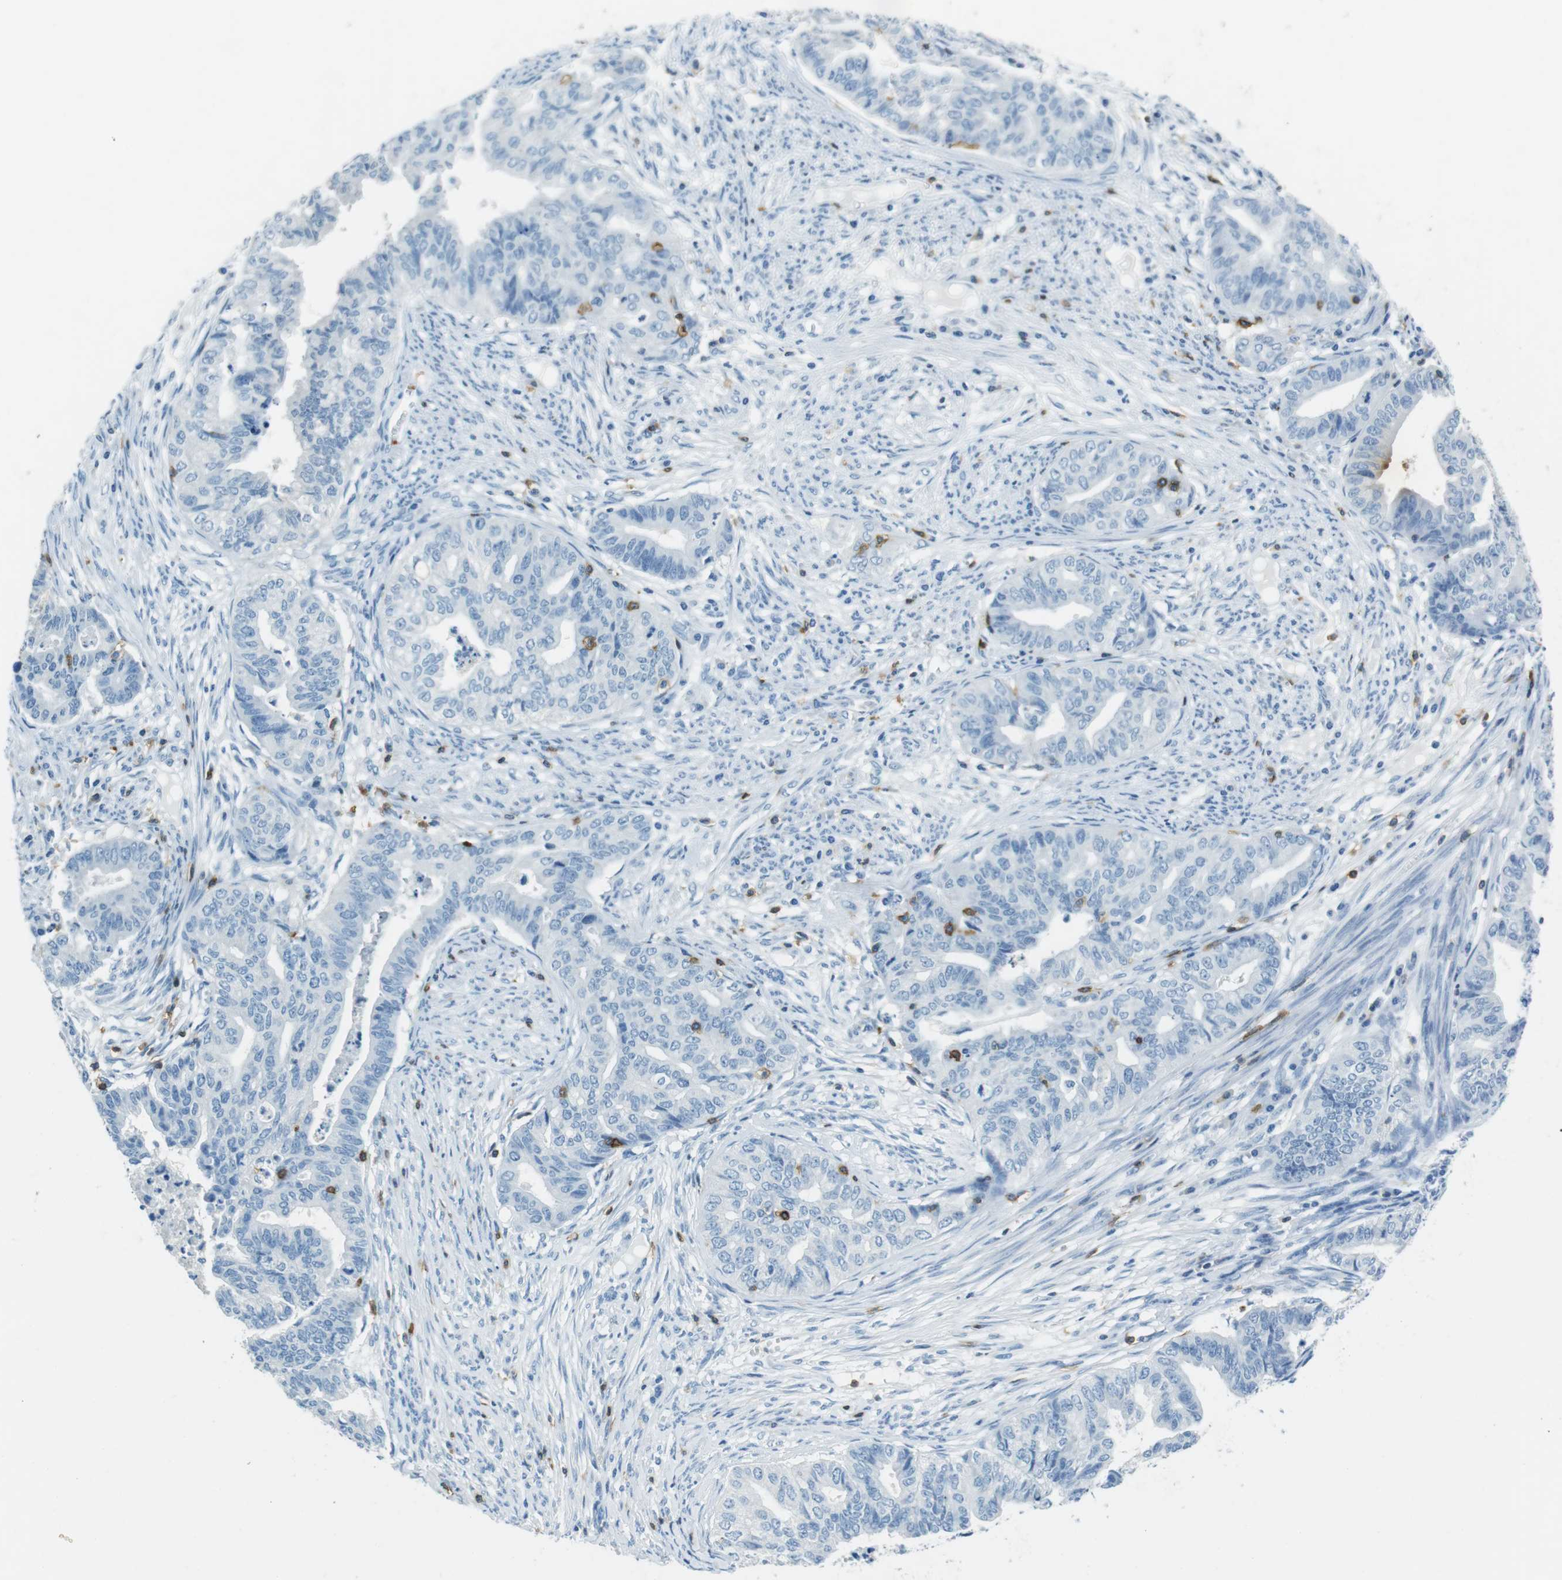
{"staining": {"intensity": "negative", "quantity": "none", "location": "none"}, "tissue": "endometrial cancer", "cell_type": "Tumor cells", "image_type": "cancer", "snomed": [{"axis": "morphology", "description": "Adenocarcinoma, NOS"}, {"axis": "topography", "description": "Endometrium"}], "caption": "This is an immunohistochemistry micrograph of endometrial adenocarcinoma. There is no expression in tumor cells.", "gene": "LAT", "patient": {"sex": "female", "age": 79}}